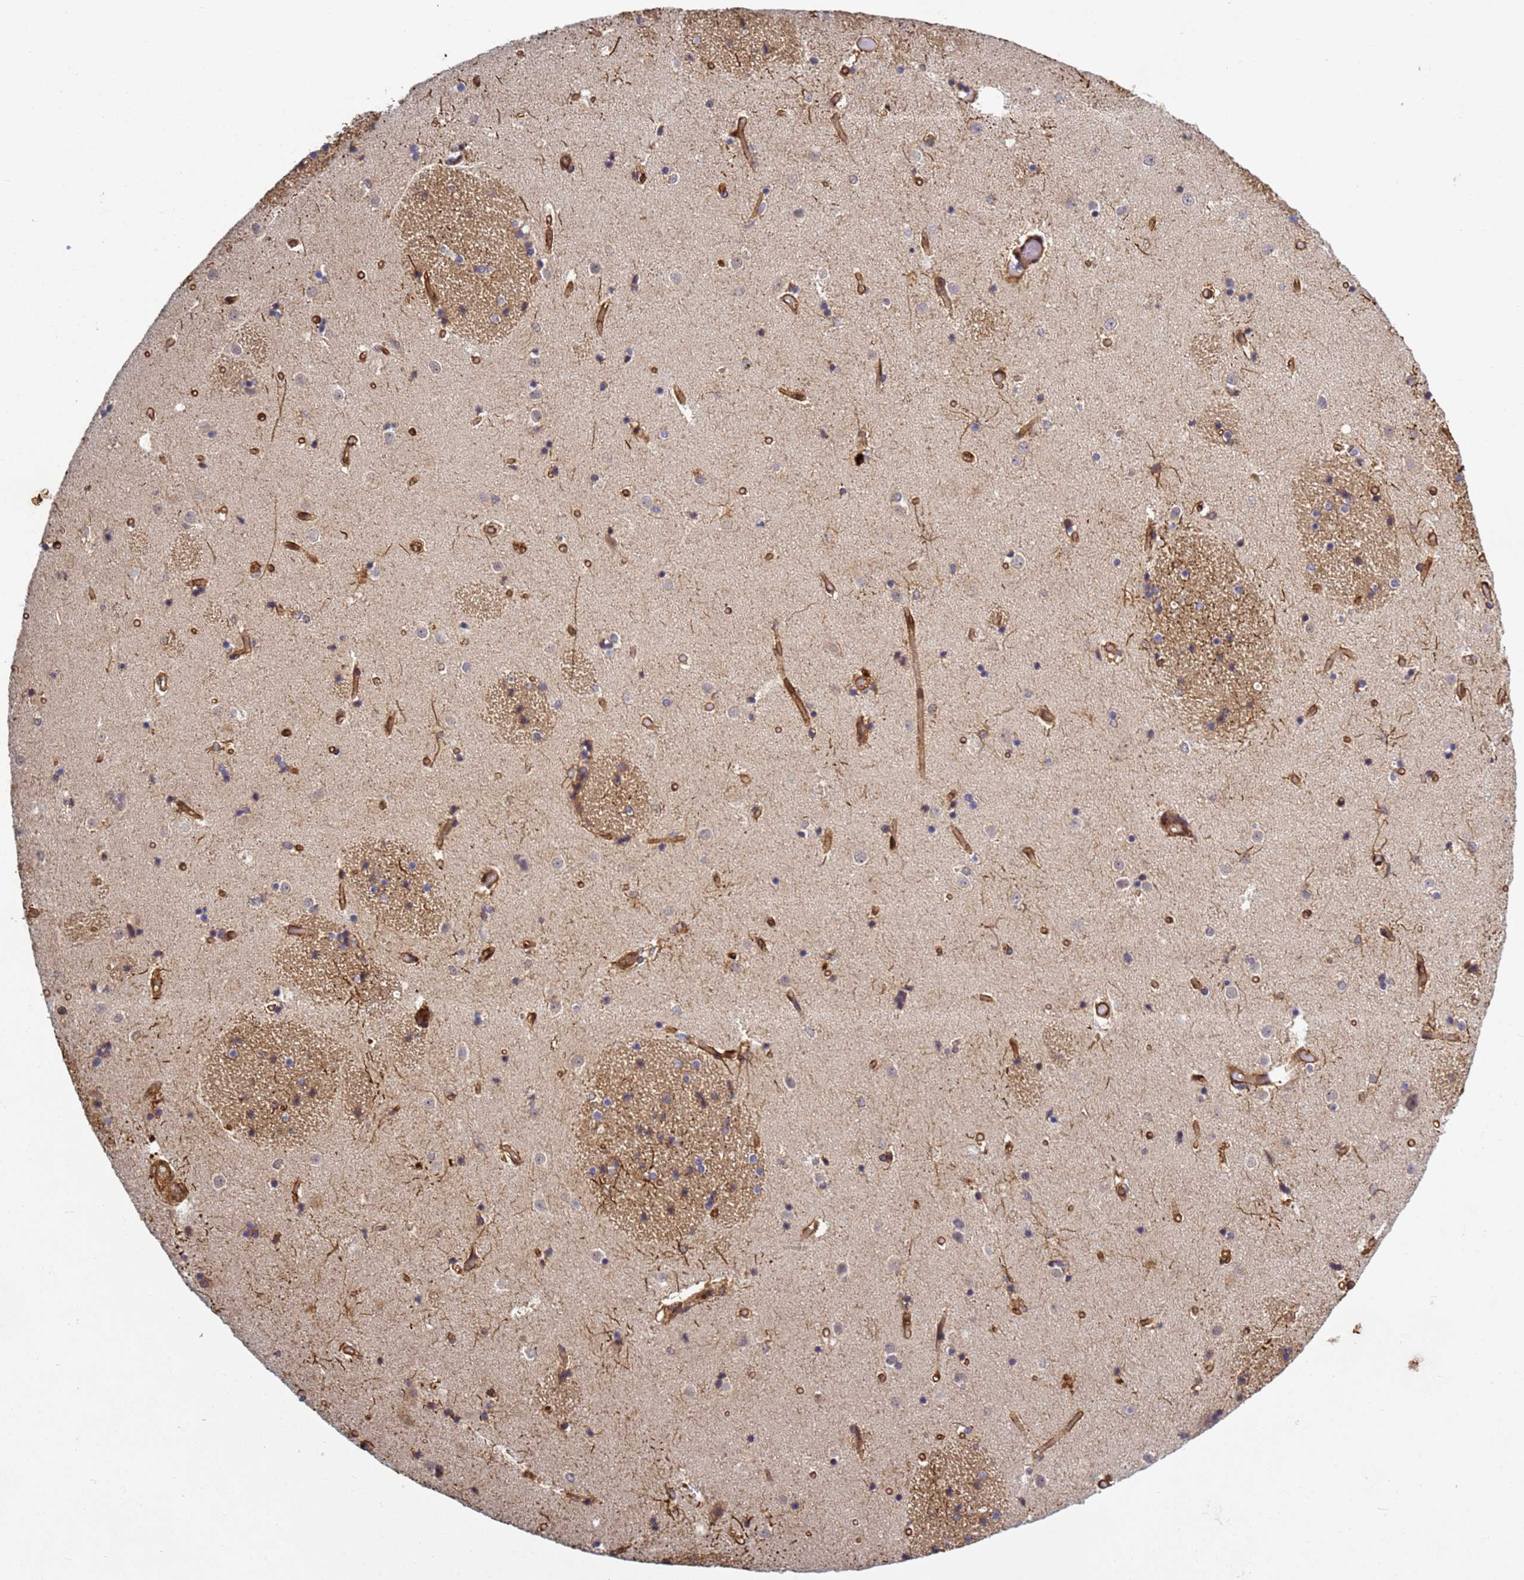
{"staining": {"intensity": "weak", "quantity": "25%-75%", "location": "cytoplasmic/membranous"}, "tissue": "caudate", "cell_type": "Glial cells", "image_type": "normal", "snomed": [{"axis": "morphology", "description": "Normal tissue, NOS"}, {"axis": "topography", "description": "Lateral ventricle wall"}], "caption": "Immunohistochemistry (IHC) of unremarkable caudate shows low levels of weak cytoplasmic/membranous staining in approximately 25%-75% of glial cells. The protein is shown in brown color, while the nuclei are stained blue.", "gene": "C8orf34", "patient": {"sex": "female", "age": 52}}